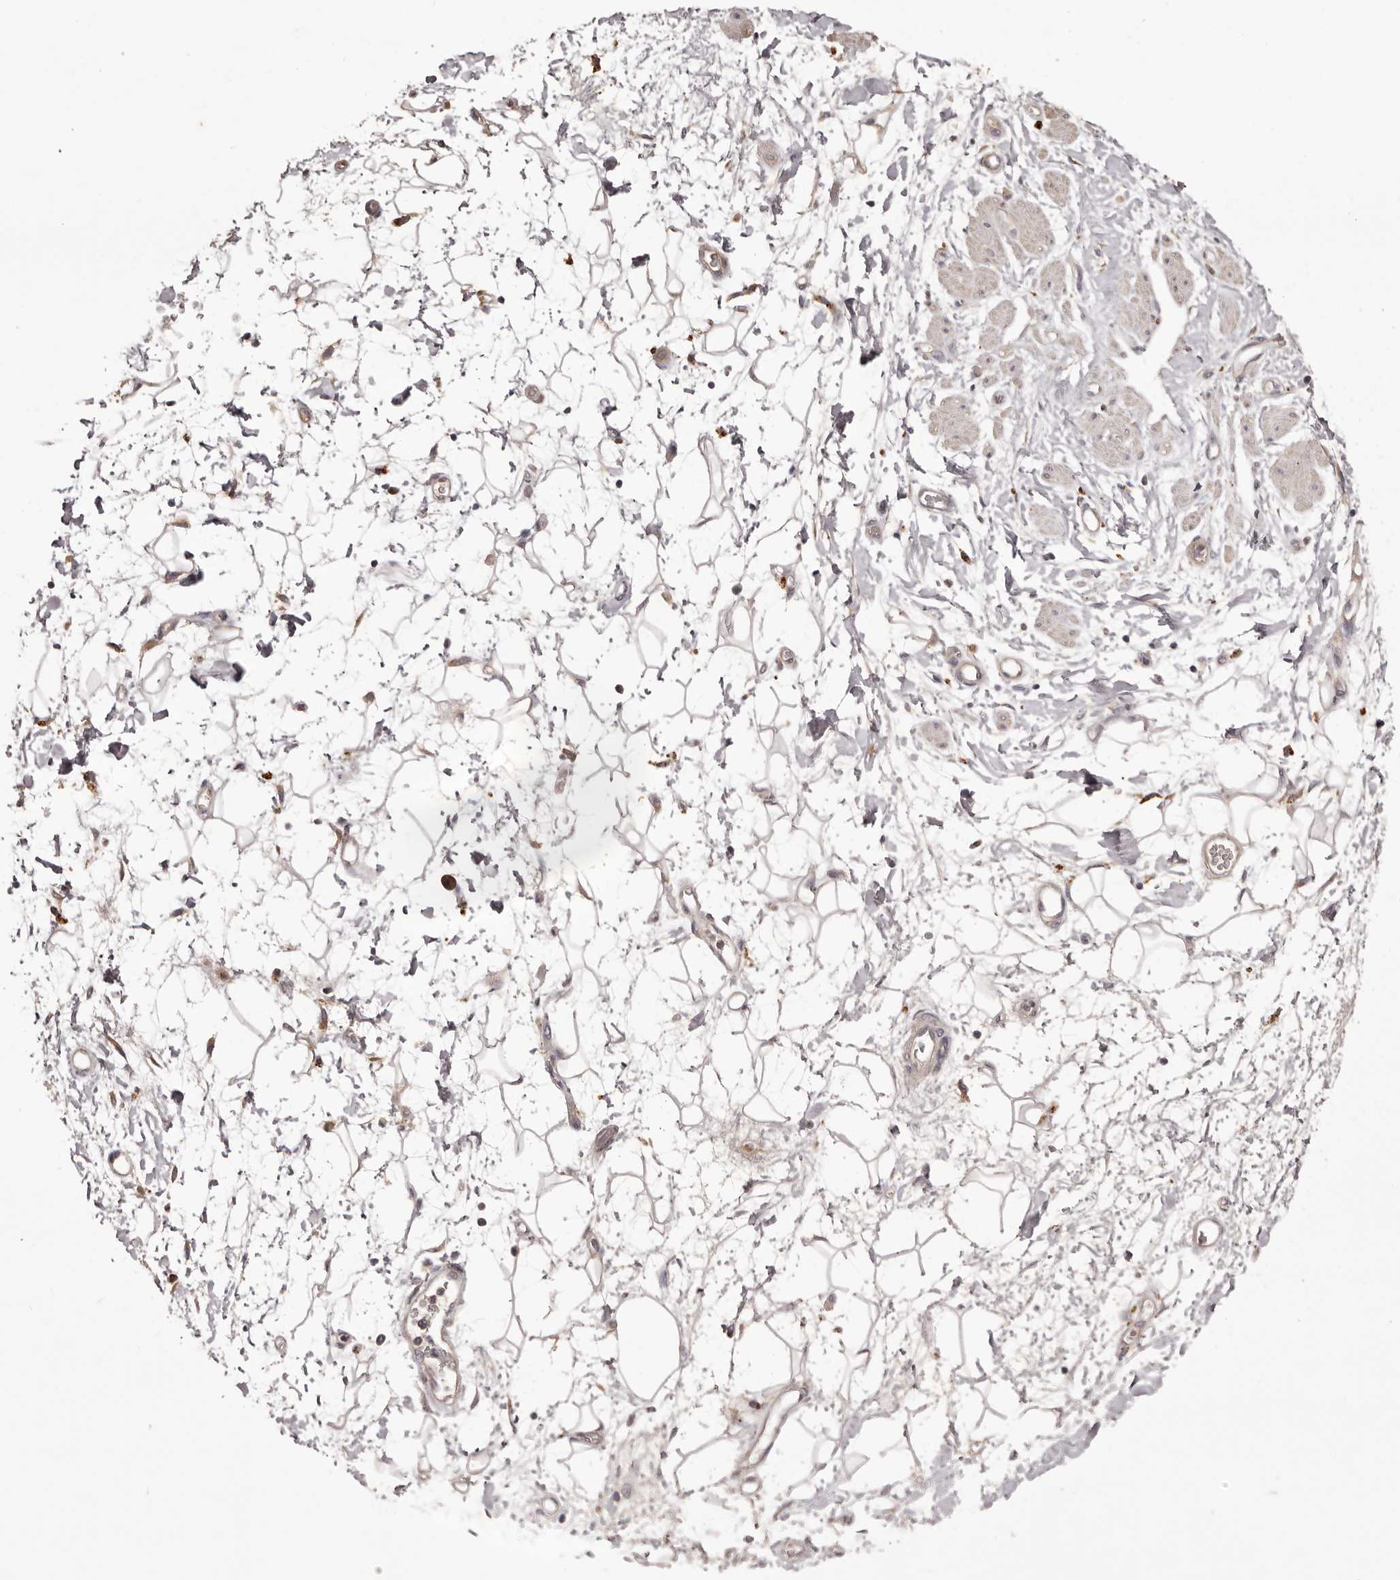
{"staining": {"intensity": "weak", "quantity": "25%-75%", "location": "cytoplasmic/membranous"}, "tissue": "adipose tissue", "cell_type": "Adipocytes", "image_type": "normal", "snomed": [{"axis": "morphology", "description": "Normal tissue, NOS"}, {"axis": "morphology", "description": "Adenocarcinoma, NOS"}, {"axis": "topography", "description": "Pancreas"}, {"axis": "topography", "description": "Peripheral nerve tissue"}], "caption": "Weak cytoplasmic/membranous expression for a protein is identified in approximately 25%-75% of adipocytes of benign adipose tissue using immunohistochemistry (IHC).", "gene": "ETNK1", "patient": {"sex": "male", "age": 59}}